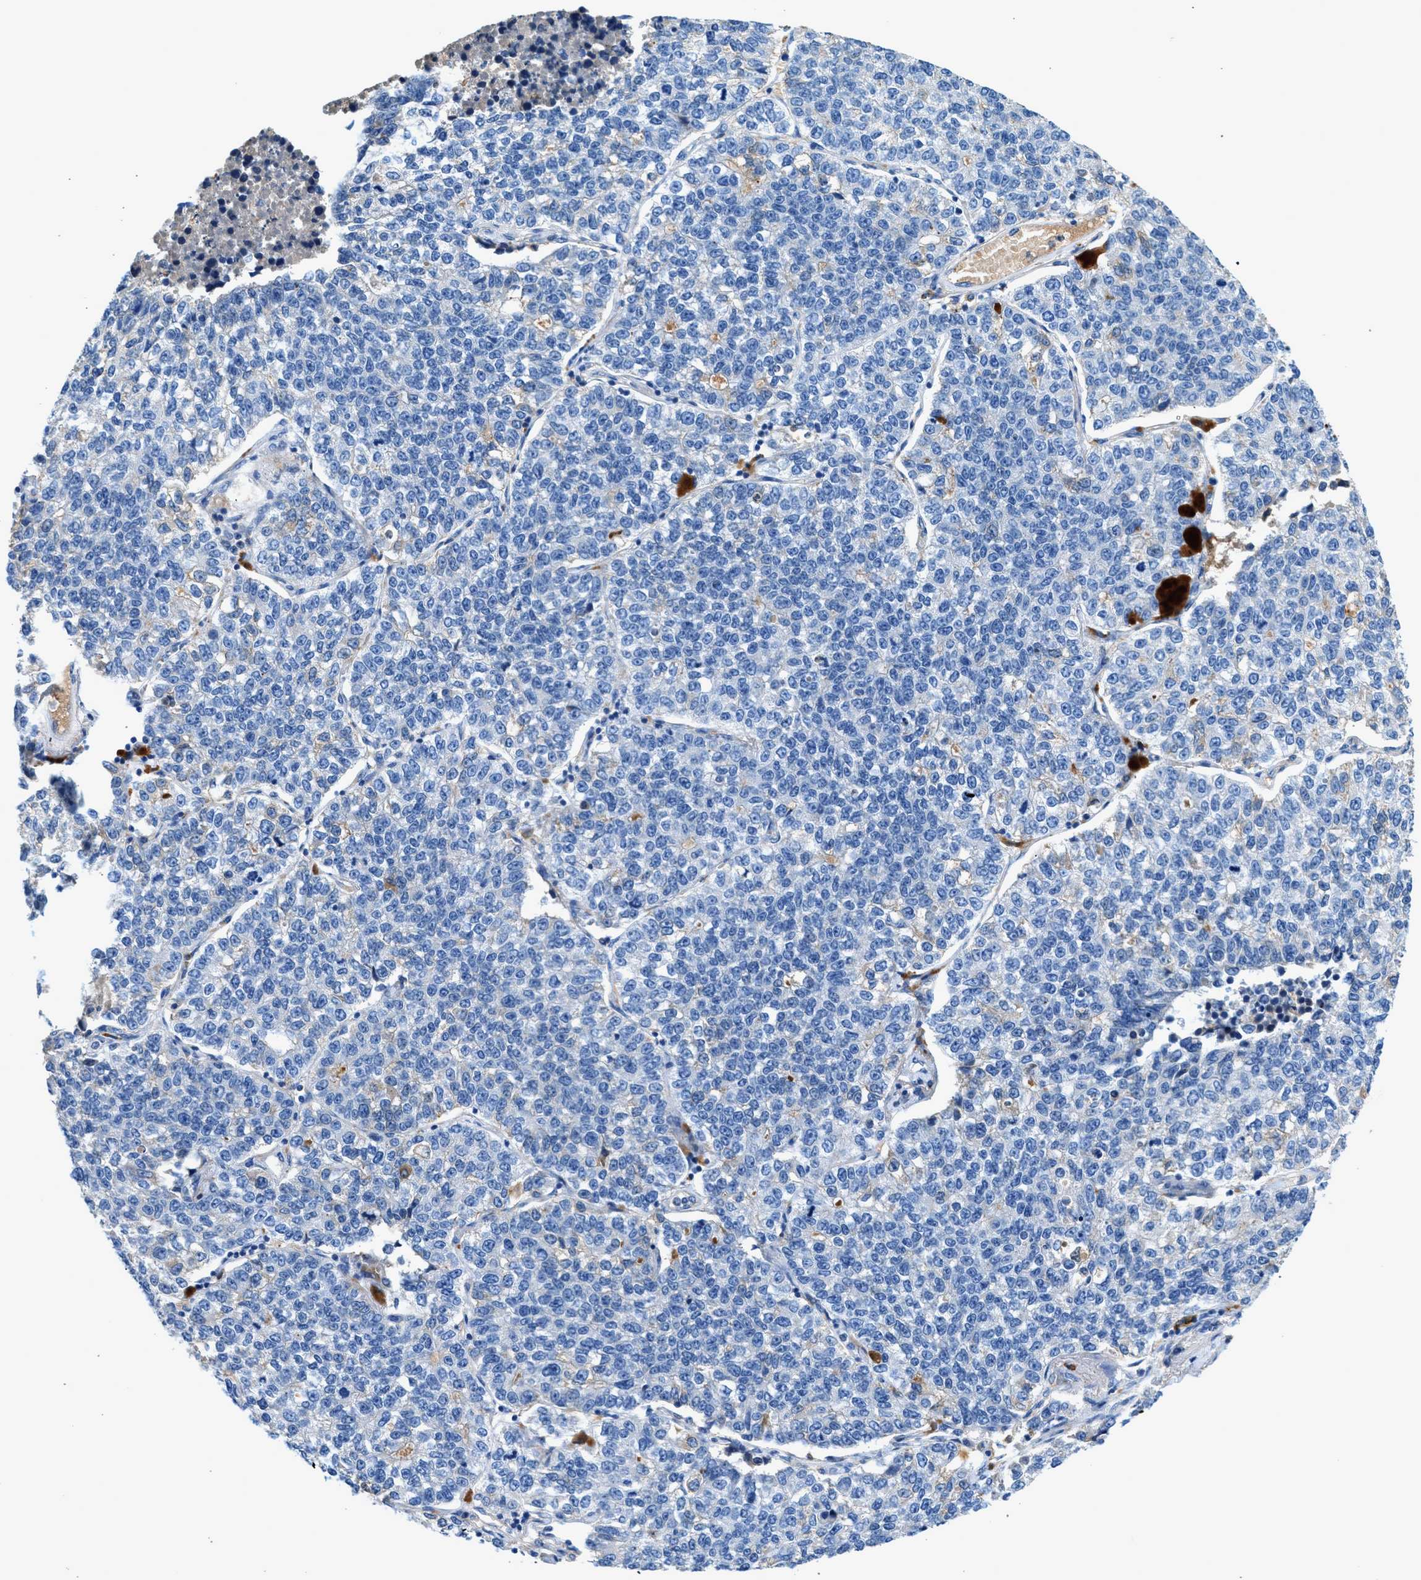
{"staining": {"intensity": "negative", "quantity": "none", "location": "none"}, "tissue": "lung cancer", "cell_type": "Tumor cells", "image_type": "cancer", "snomed": [{"axis": "morphology", "description": "Adenocarcinoma, NOS"}, {"axis": "topography", "description": "Lung"}], "caption": "Immunohistochemistry of human lung adenocarcinoma reveals no staining in tumor cells.", "gene": "RWDD2B", "patient": {"sex": "male", "age": 49}}